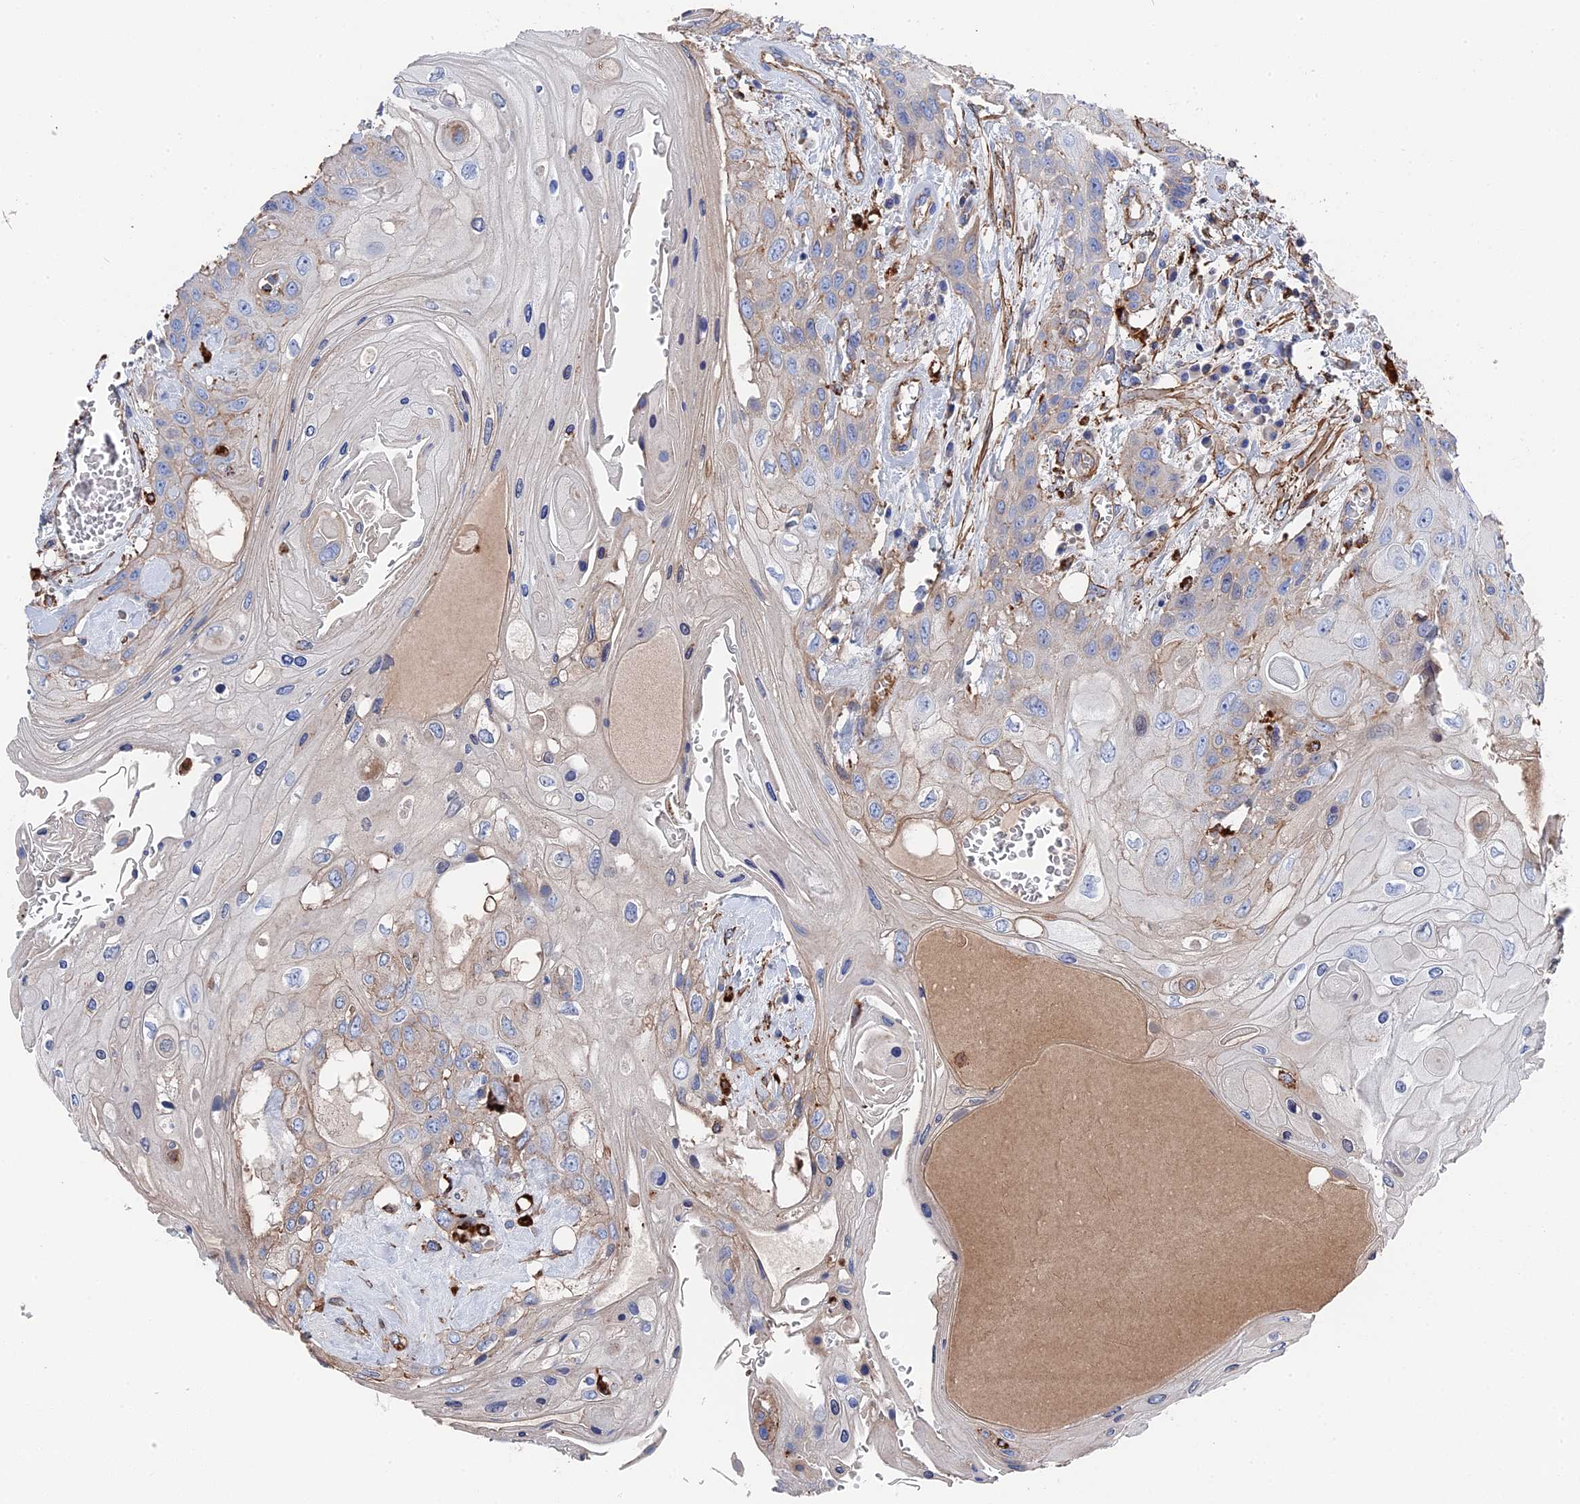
{"staining": {"intensity": "weak", "quantity": "25%-75%", "location": "cytoplasmic/membranous"}, "tissue": "head and neck cancer", "cell_type": "Tumor cells", "image_type": "cancer", "snomed": [{"axis": "morphology", "description": "Squamous cell carcinoma, NOS"}, {"axis": "topography", "description": "Head-Neck"}], "caption": "The image reveals staining of head and neck squamous cell carcinoma, revealing weak cytoplasmic/membranous protein positivity (brown color) within tumor cells.", "gene": "STRA6", "patient": {"sex": "female", "age": 43}}